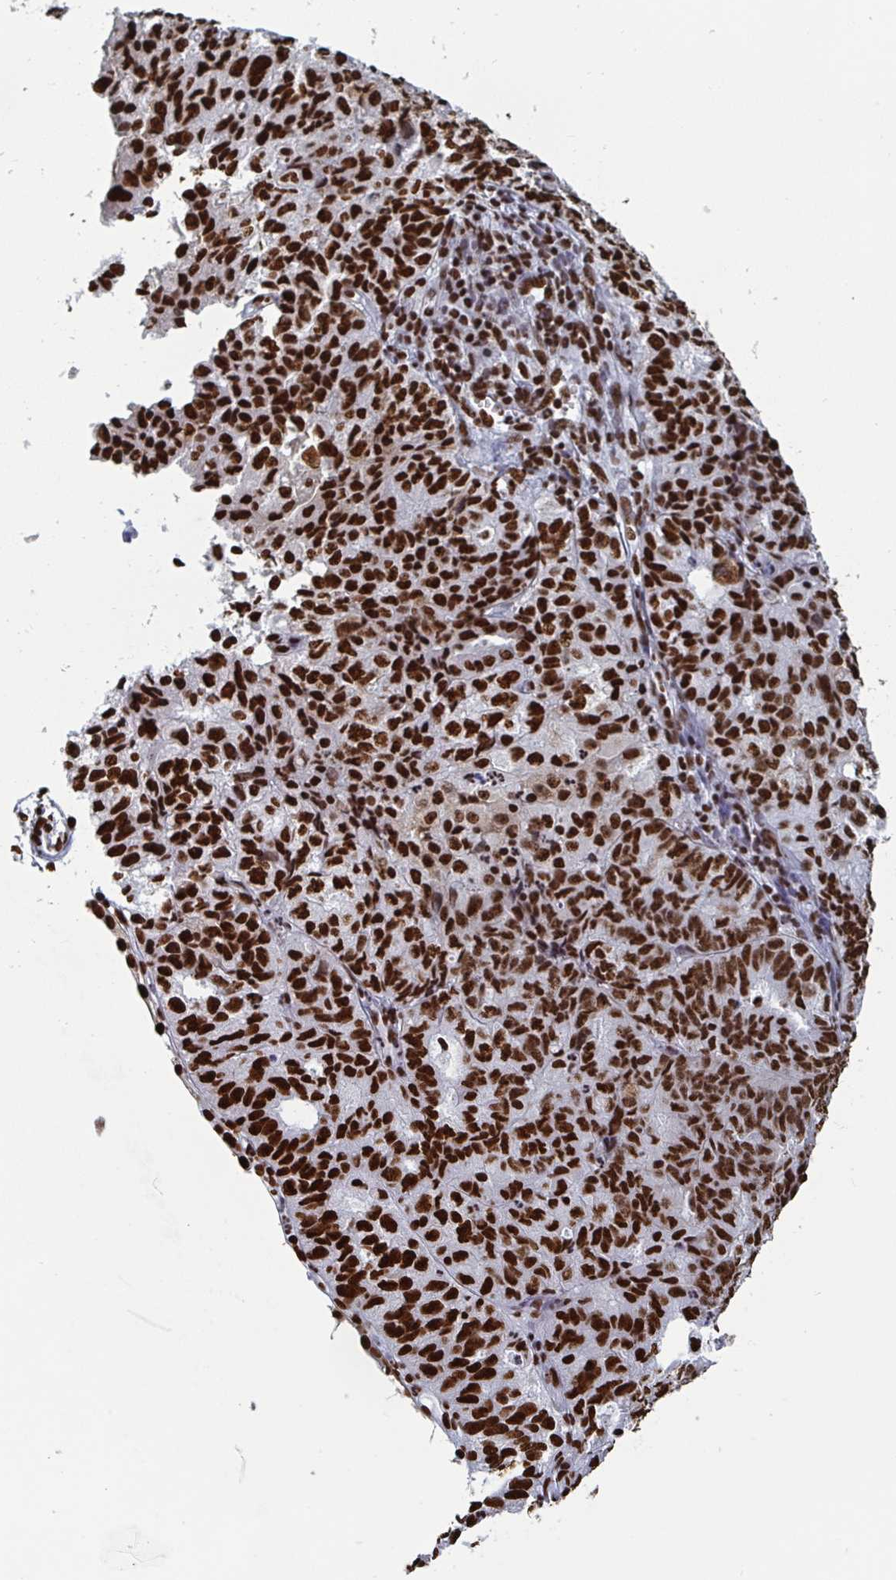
{"staining": {"intensity": "strong", "quantity": ">75%", "location": "nuclear"}, "tissue": "endometrial cancer", "cell_type": "Tumor cells", "image_type": "cancer", "snomed": [{"axis": "morphology", "description": "Adenocarcinoma, NOS"}, {"axis": "topography", "description": "Endometrium"}], "caption": "Endometrial cancer (adenocarcinoma) stained with DAB IHC shows high levels of strong nuclear positivity in about >75% of tumor cells.", "gene": "GAR1", "patient": {"sex": "female", "age": 61}}